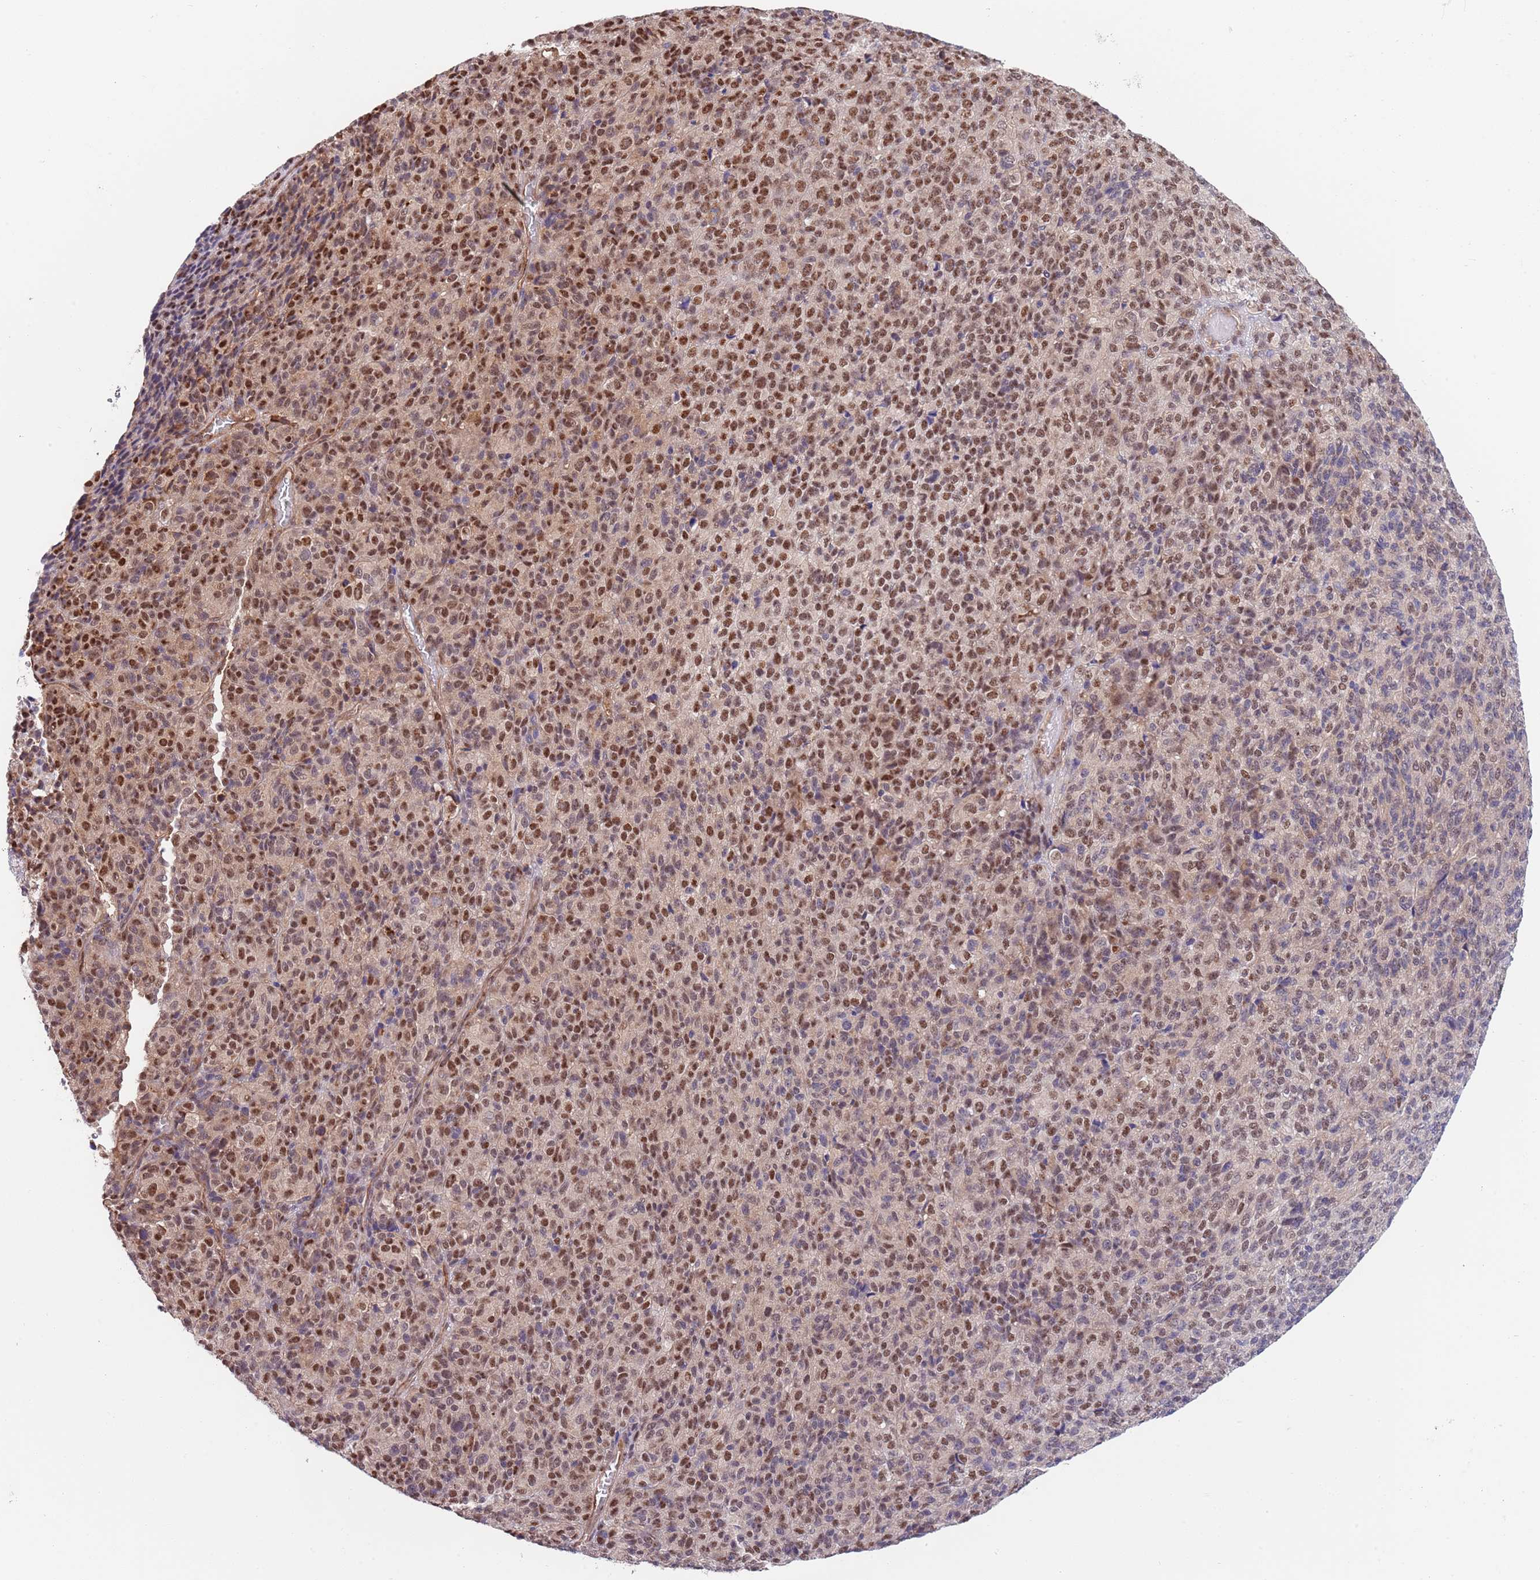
{"staining": {"intensity": "moderate", "quantity": "25%-75%", "location": "nuclear"}, "tissue": "melanoma", "cell_type": "Tumor cells", "image_type": "cancer", "snomed": [{"axis": "morphology", "description": "Malignant melanoma, Metastatic site"}, {"axis": "topography", "description": "Brain"}], "caption": "DAB (3,3'-diaminobenzidine) immunohistochemical staining of human melanoma reveals moderate nuclear protein positivity in approximately 25%-75% of tumor cells.", "gene": "BPNT1", "patient": {"sex": "female", "age": 56}}